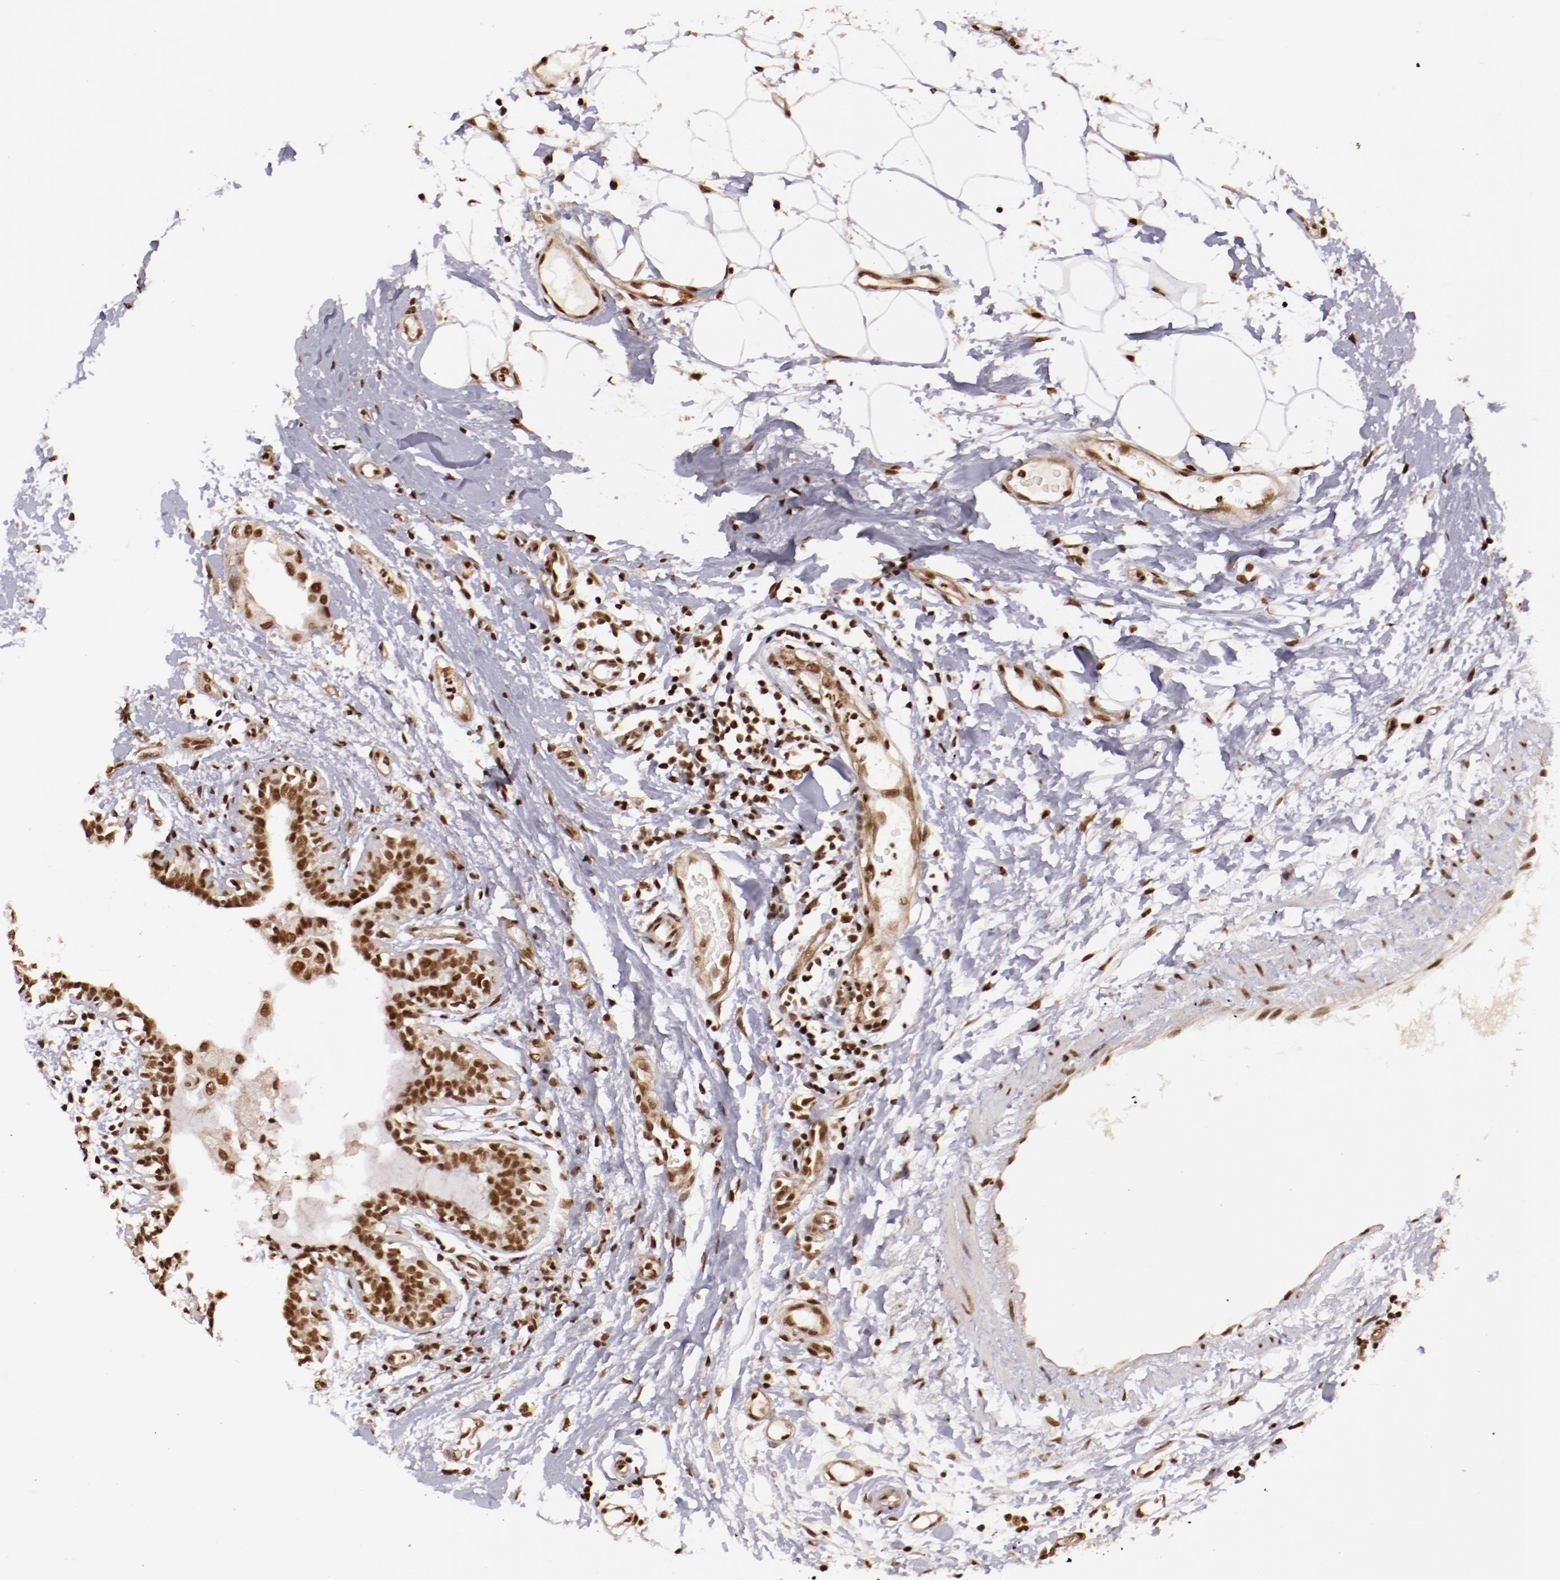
{"staining": {"intensity": "moderate", "quantity": ">75%", "location": "nuclear"}, "tissue": "breast cancer", "cell_type": "Tumor cells", "image_type": "cancer", "snomed": [{"axis": "morphology", "description": "Duct carcinoma"}, {"axis": "topography", "description": "Breast"}], "caption": "Tumor cells show moderate nuclear positivity in about >75% of cells in breast cancer. (IHC, brightfield microscopy, high magnification).", "gene": "STAG2", "patient": {"sex": "female", "age": 40}}